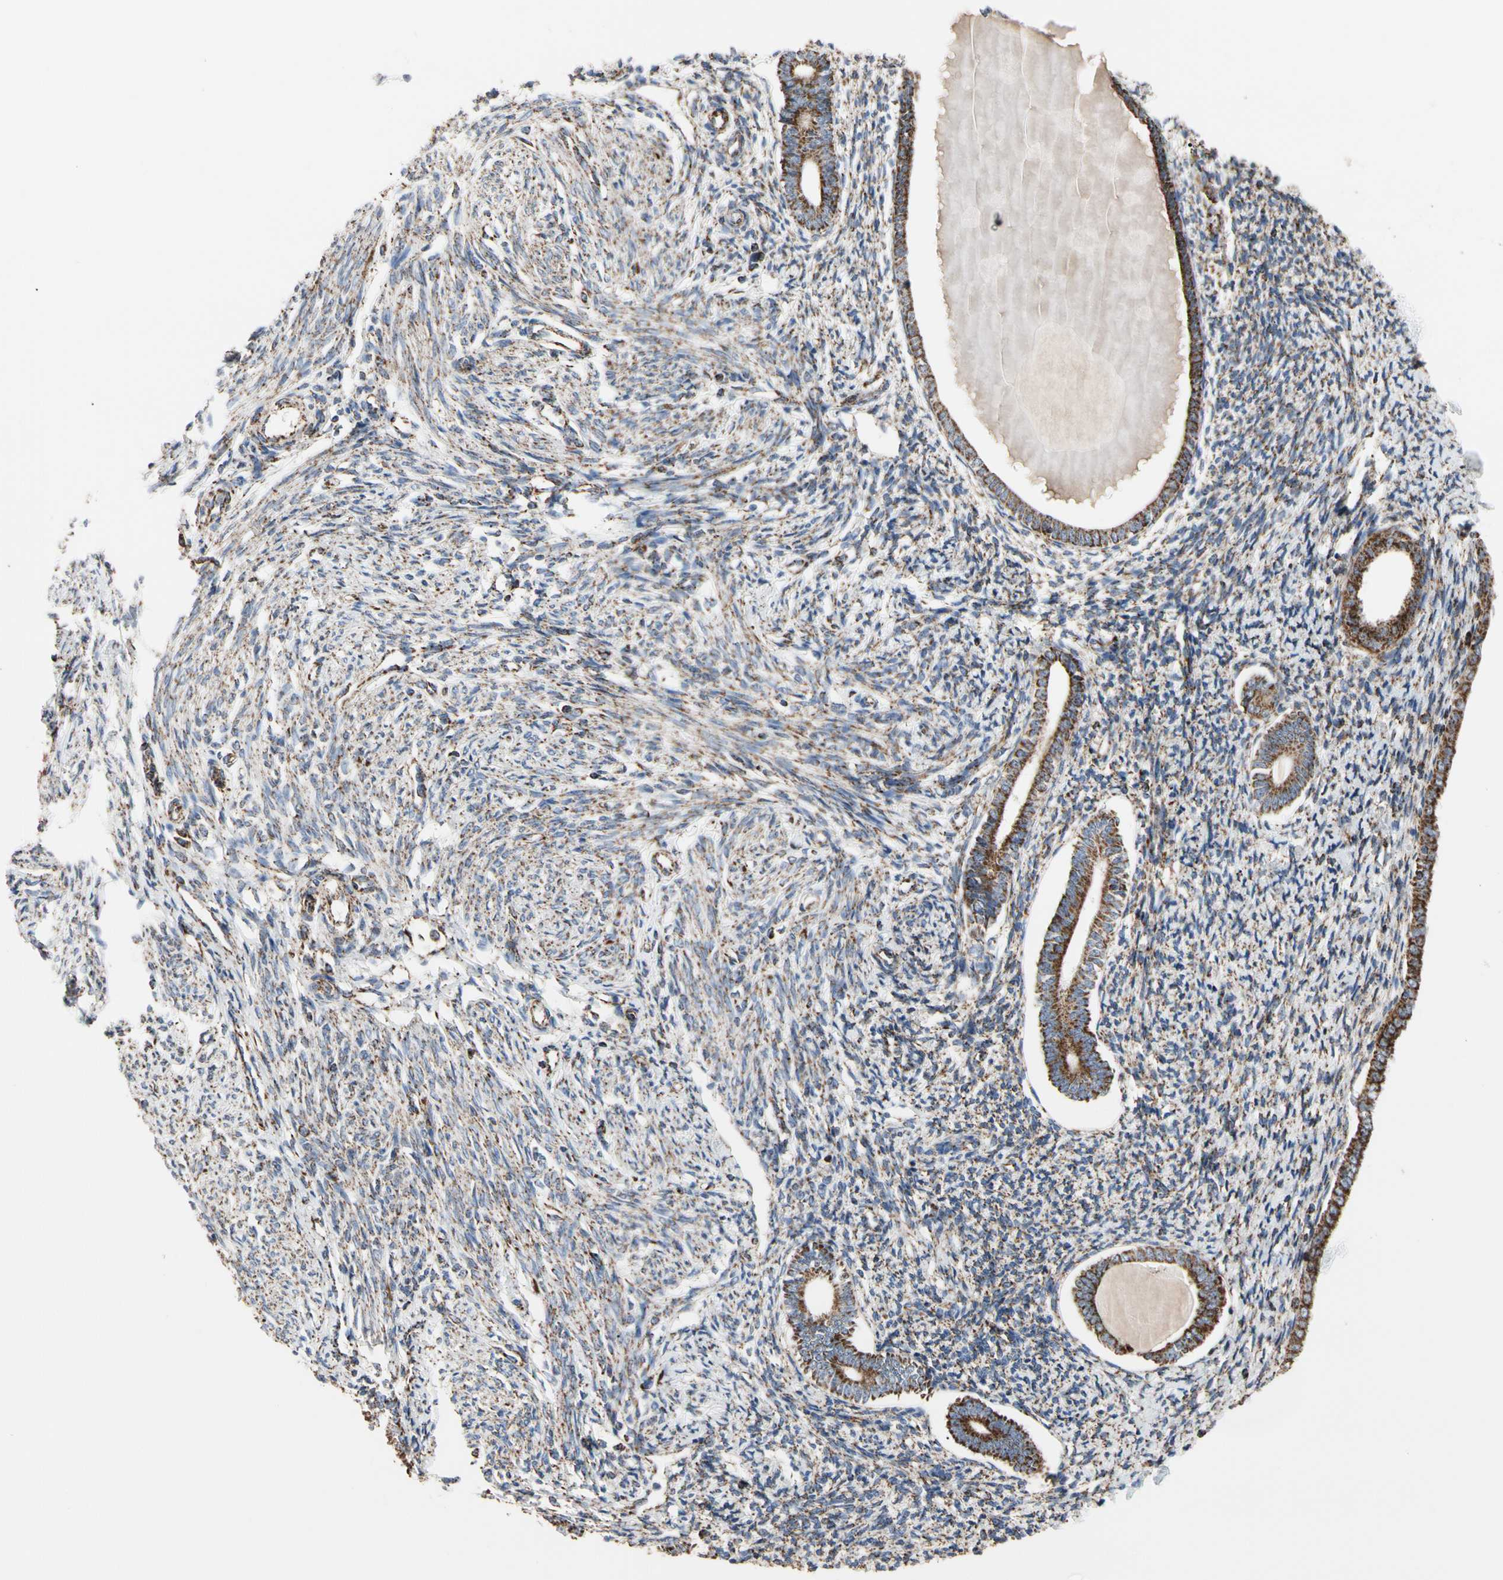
{"staining": {"intensity": "strong", "quantity": "25%-75%", "location": "cytoplasmic/membranous"}, "tissue": "endometrium", "cell_type": "Cells in endometrial stroma", "image_type": "normal", "snomed": [{"axis": "morphology", "description": "Normal tissue, NOS"}, {"axis": "topography", "description": "Endometrium"}], "caption": "Immunohistochemistry (IHC) of normal endometrium exhibits high levels of strong cytoplasmic/membranous staining in approximately 25%-75% of cells in endometrial stroma.", "gene": "FAM110B", "patient": {"sex": "female", "age": 71}}